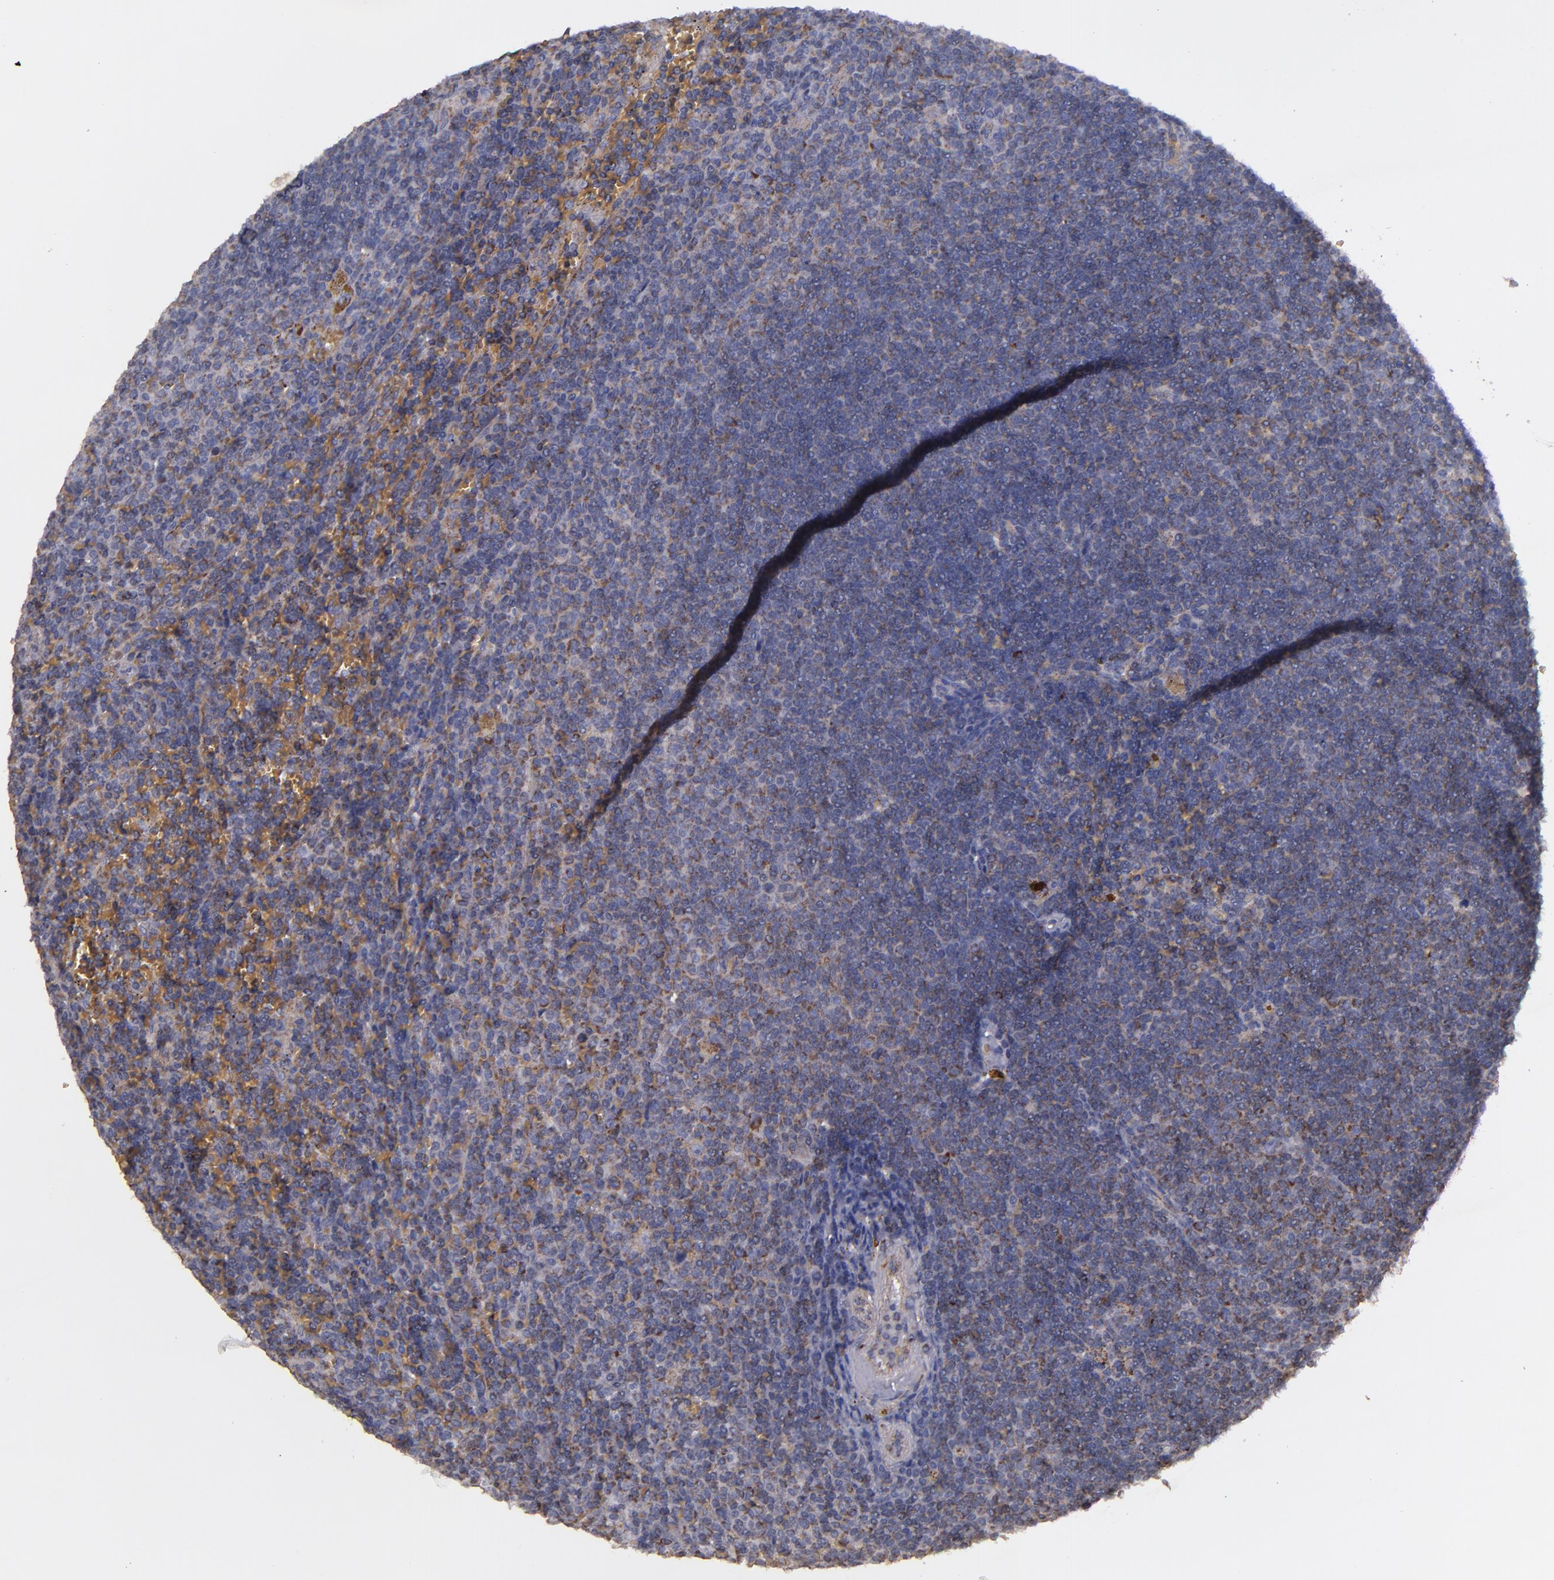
{"staining": {"intensity": "weak", "quantity": "25%-75%", "location": "cytoplasmic/membranous"}, "tissue": "lymphoma", "cell_type": "Tumor cells", "image_type": "cancer", "snomed": [{"axis": "morphology", "description": "Malignant lymphoma, non-Hodgkin's type, Low grade"}, {"axis": "topography", "description": "Spleen"}], "caption": "A histopathology image of malignant lymphoma, non-Hodgkin's type (low-grade) stained for a protein shows weak cytoplasmic/membranous brown staining in tumor cells.", "gene": "CLTA", "patient": {"sex": "male", "age": 80}}